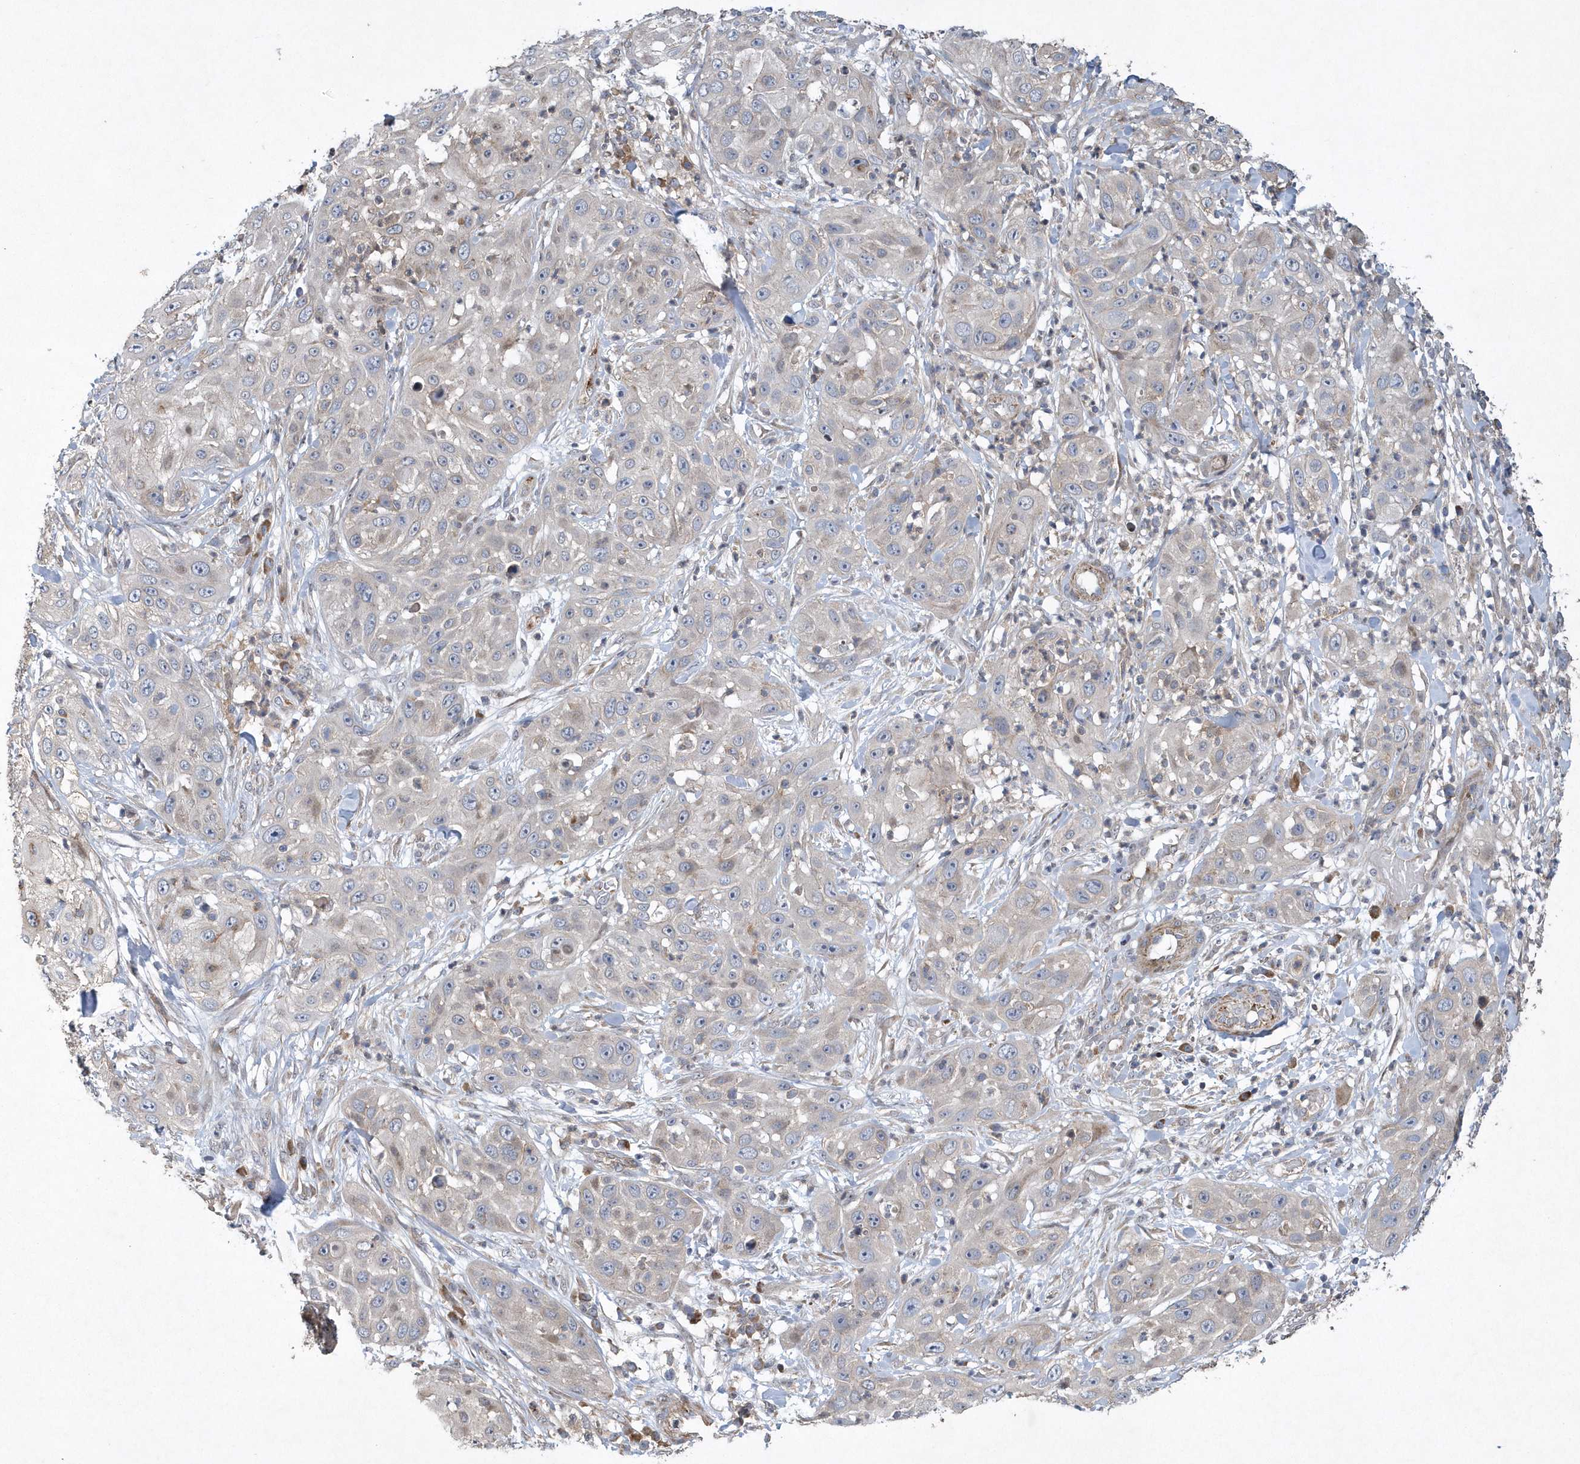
{"staining": {"intensity": "weak", "quantity": "<25%", "location": "cytoplasmic/membranous"}, "tissue": "skin cancer", "cell_type": "Tumor cells", "image_type": "cancer", "snomed": [{"axis": "morphology", "description": "Squamous cell carcinoma, NOS"}, {"axis": "topography", "description": "Skin"}], "caption": "Skin cancer (squamous cell carcinoma) stained for a protein using IHC displays no expression tumor cells.", "gene": "N4BP2", "patient": {"sex": "female", "age": 44}}